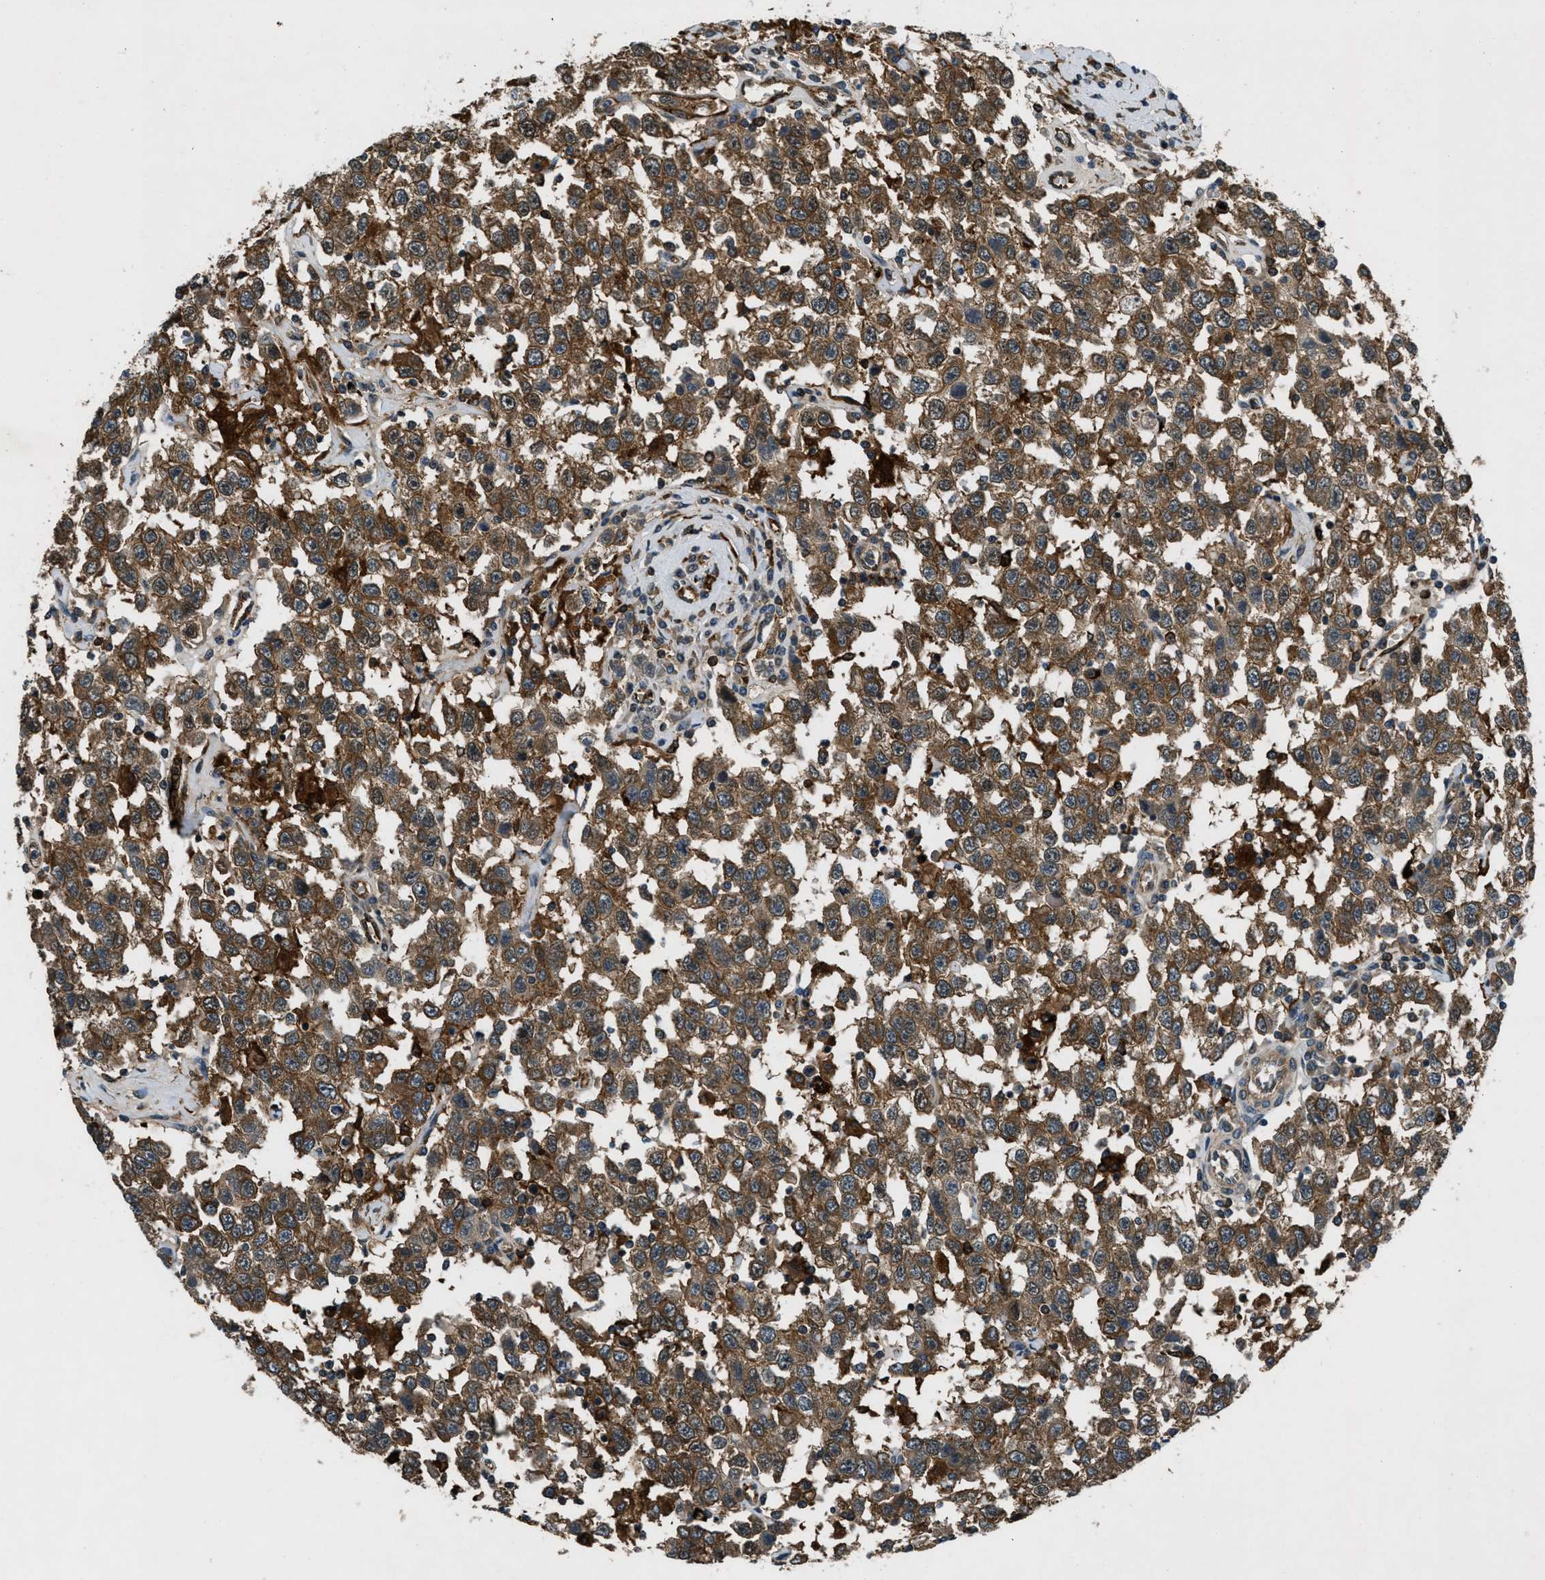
{"staining": {"intensity": "strong", "quantity": ">75%", "location": "cytoplasmic/membranous"}, "tissue": "testis cancer", "cell_type": "Tumor cells", "image_type": "cancer", "snomed": [{"axis": "morphology", "description": "Seminoma, NOS"}, {"axis": "topography", "description": "Testis"}], "caption": "Immunohistochemical staining of human seminoma (testis) reveals high levels of strong cytoplasmic/membranous protein expression in about >75% of tumor cells. (brown staining indicates protein expression, while blue staining denotes nuclei).", "gene": "EPSTI1", "patient": {"sex": "male", "age": 41}}